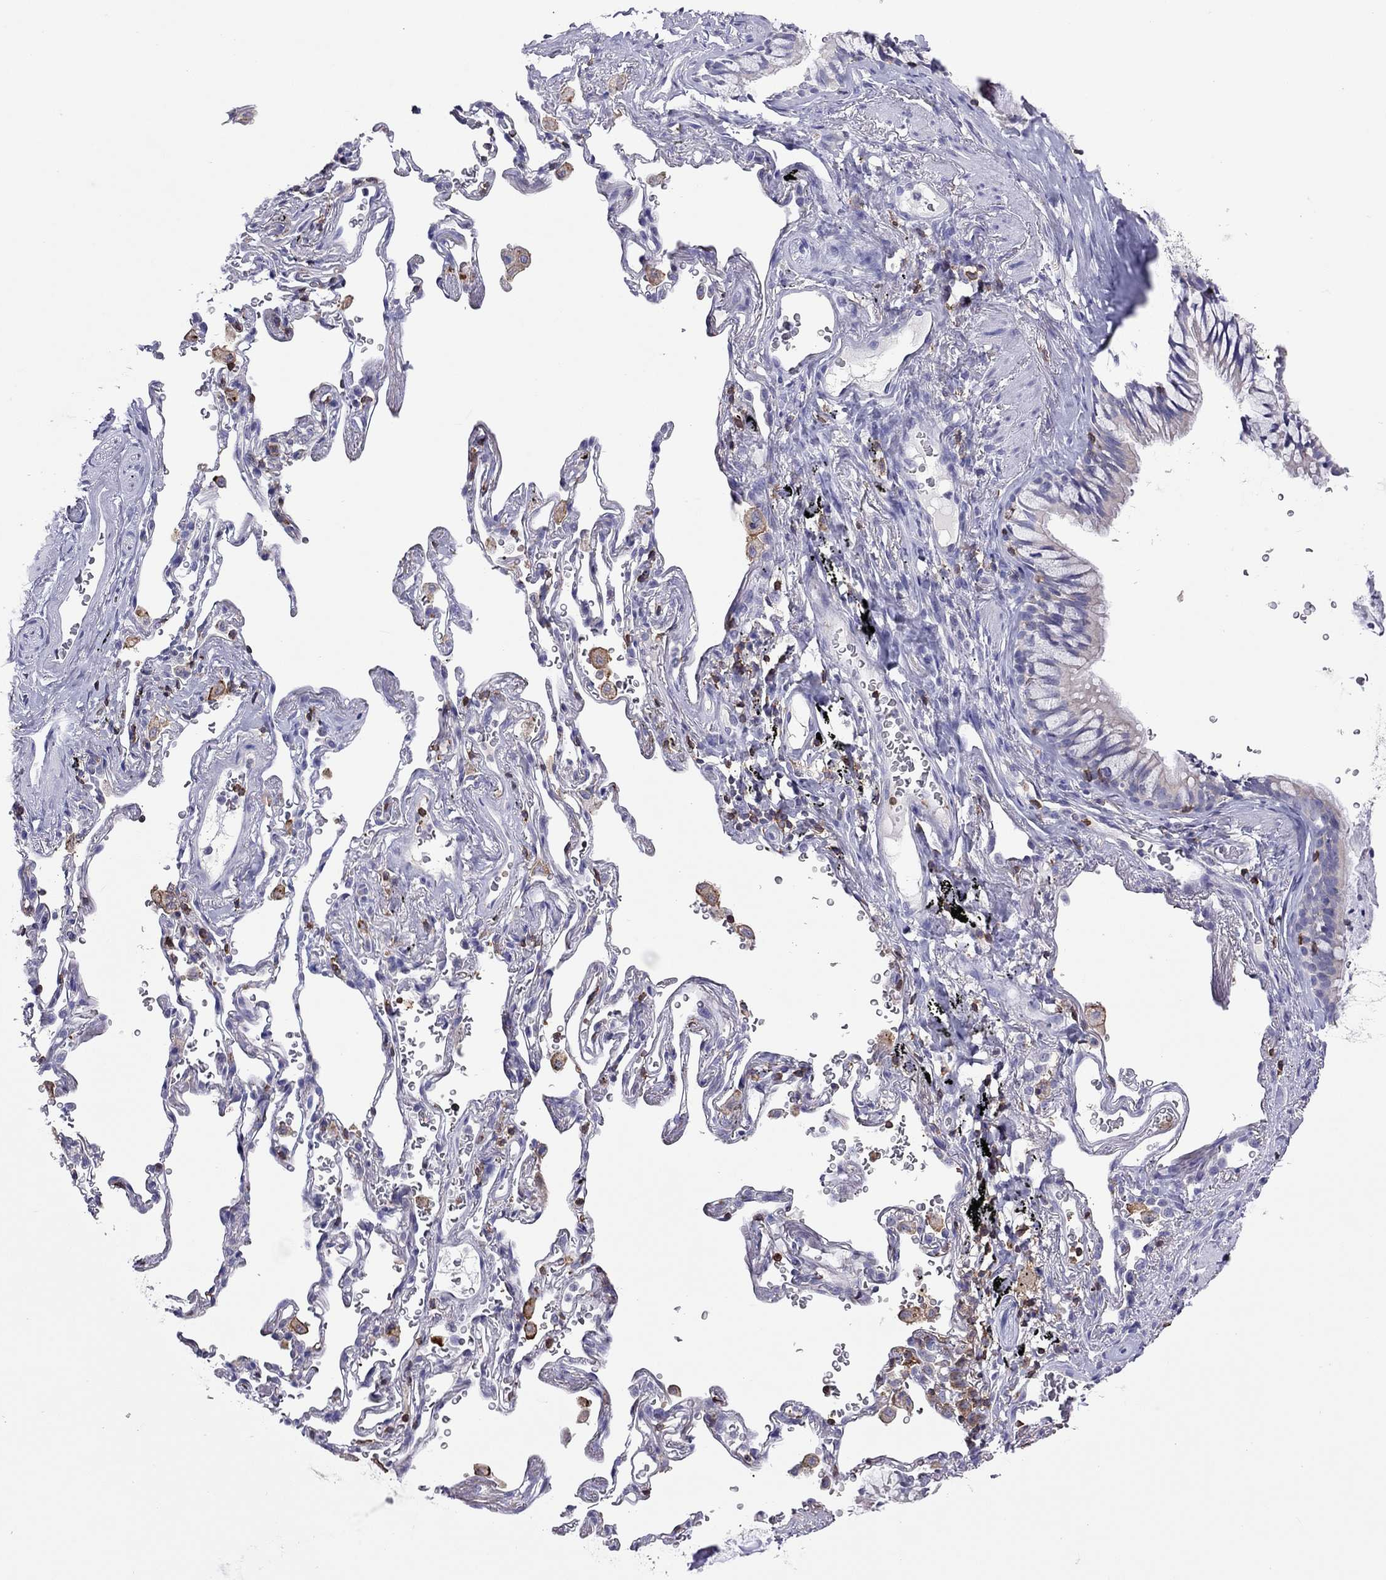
{"staining": {"intensity": "negative", "quantity": "none", "location": "none"}, "tissue": "adipose tissue", "cell_type": "Adipocytes", "image_type": "normal", "snomed": [{"axis": "morphology", "description": "Normal tissue, NOS"}, {"axis": "morphology", "description": "Adenocarcinoma, NOS"}, {"axis": "topography", "description": "Cartilage tissue"}, {"axis": "topography", "description": "Lung"}], "caption": "Adipocytes show no significant expression in unremarkable adipose tissue. Brightfield microscopy of immunohistochemistry (IHC) stained with DAB (3,3'-diaminobenzidine) (brown) and hematoxylin (blue), captured at high magnification.", "gene": "ENSG00000288637", "patient": {"sex": "male", "age": 59}}